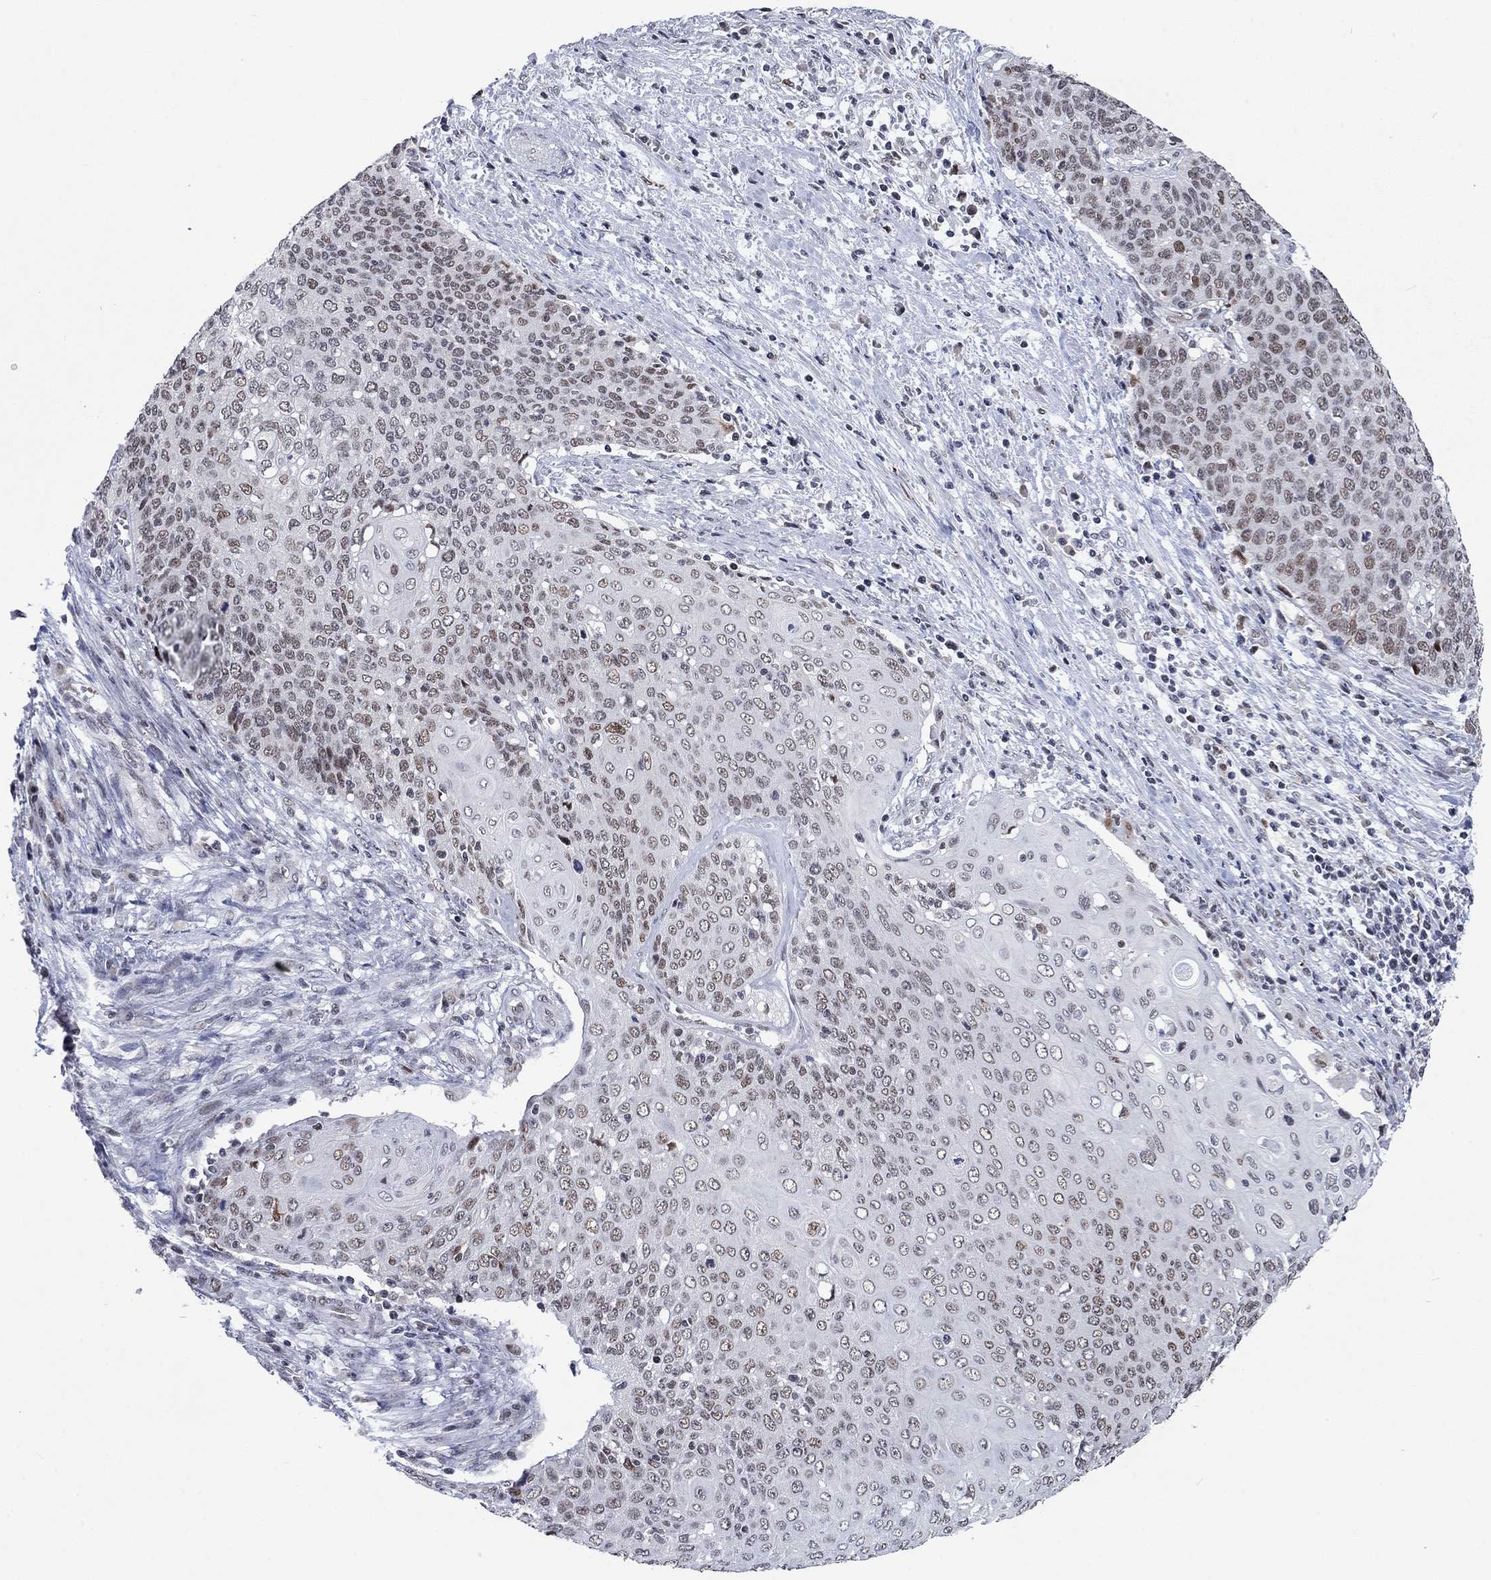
{"staining": {"intensity": "moderate", "quantity": "<25%", "location": "nuclear"}, "tissue": "cervical cancer", "cell_type": "Tumor cells", "image_type": "cancer", "snomed": [{"axis": "morphology", "description": "Squamous cell carcinoma, NOS"}, {"axis": "topography", "description": "Cervix"}], "caption": "Cervical cancer was stained to show a protein in brown. There is low levels of moderate nuclear staining in approximately <25% of tumor cells. Ihc stains the protein in brown and the nuclei are stained blue.", "gene": "HCFC1", "patient": {"sex": "female", "age": 39}}